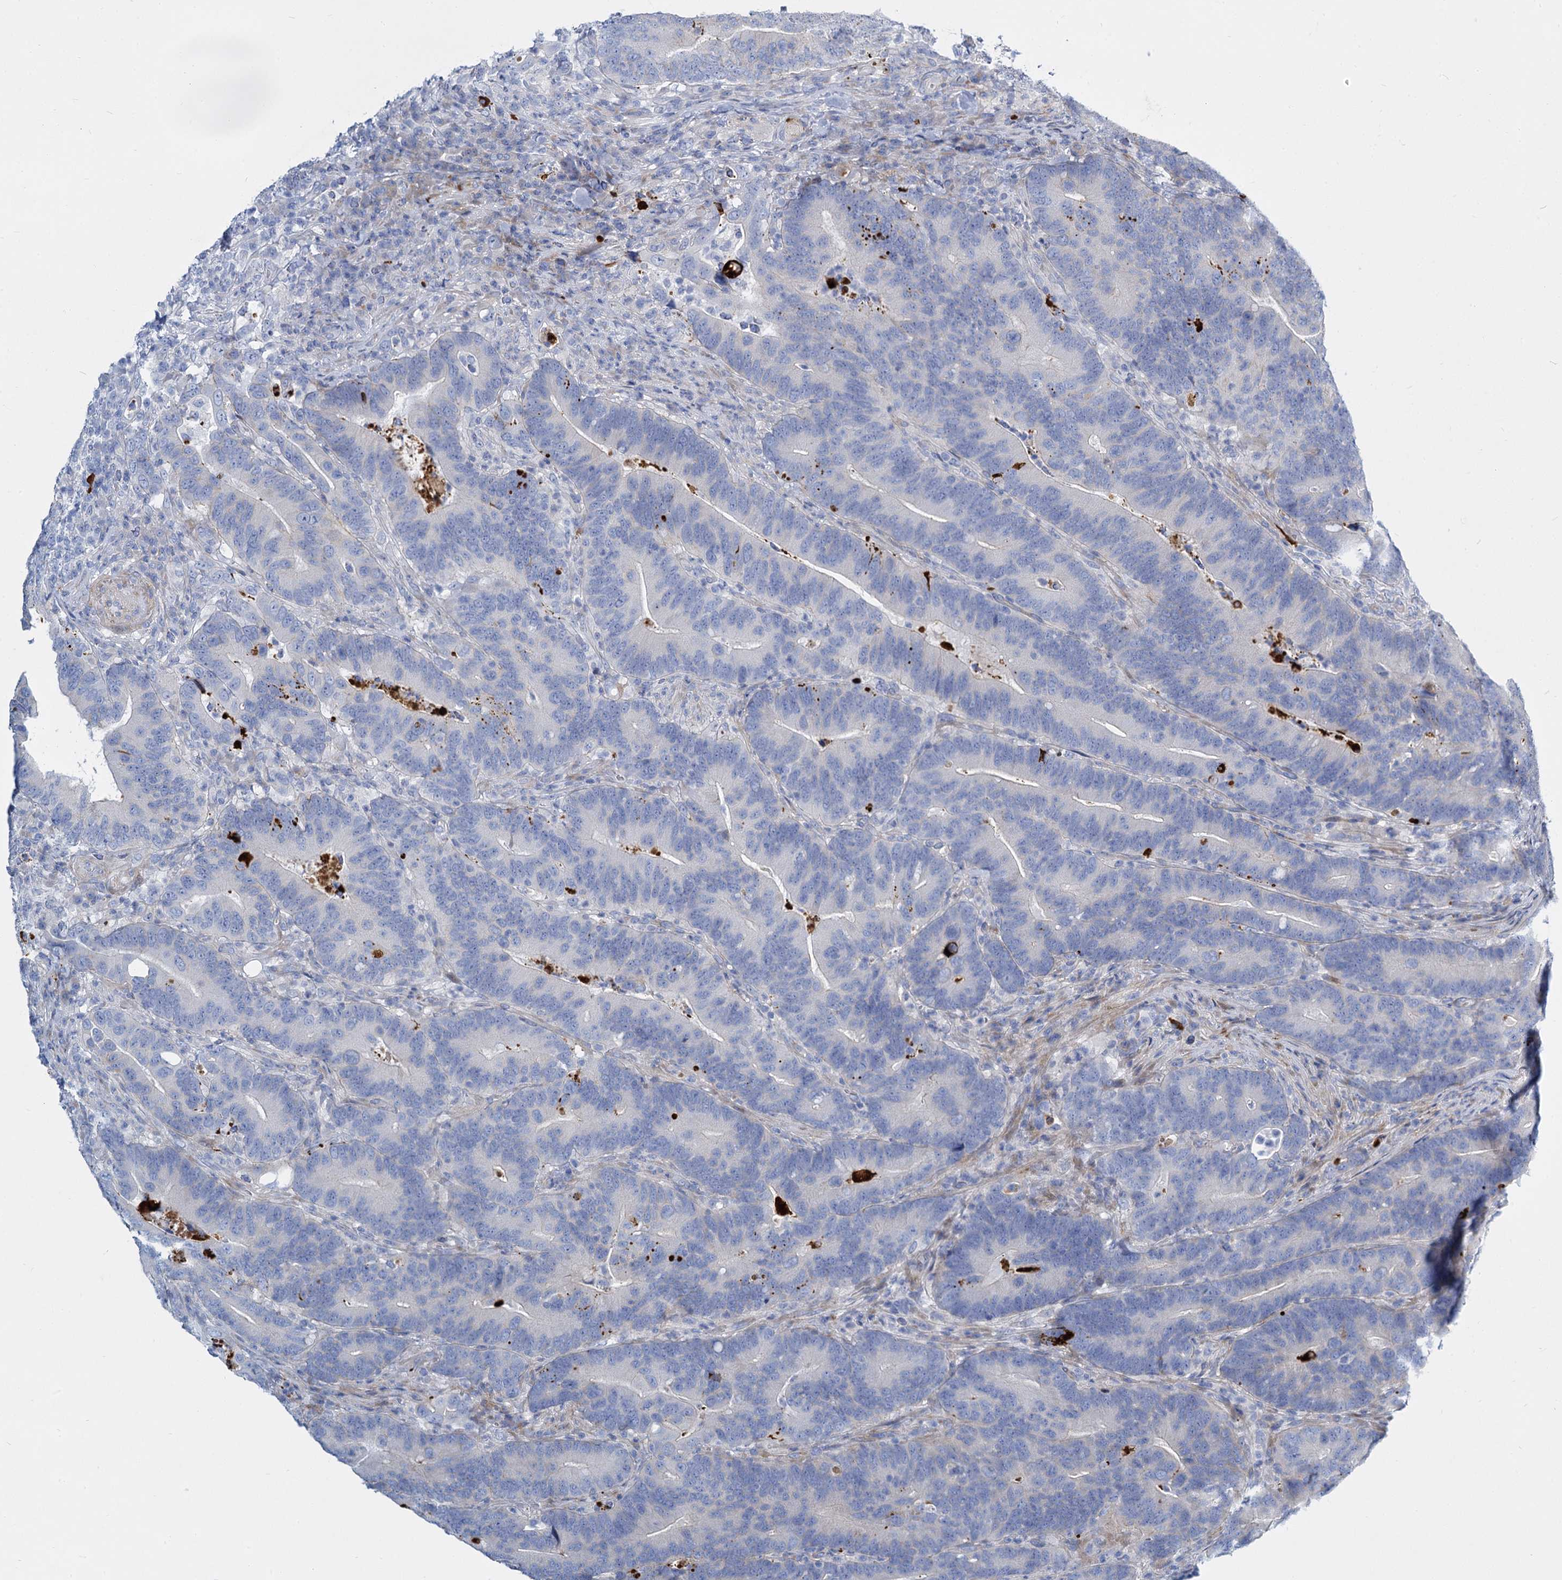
{"staining": {"intensity": "negative", "quantity": "none", "location": "none"}, "tissue": "colorectal cancer", "cell_type": "Tumor cells", "image_type": "cancer", "snomed": [{"axis": "morphology", "description": "Adenocarcinoma, NOS"}, {"axis": "topography", "description": "Colon"}], "caption": "Immunohistochemistry of human colorectal adenocarcinoma displays no positivity in tumor cells. (Stains: DAB IHC with hematoxylin counter stain, Microscopy: brightfield microscopy at high magnification).", "gene": "TRIM77", "patient": {"sex": "female", "age": 66}}